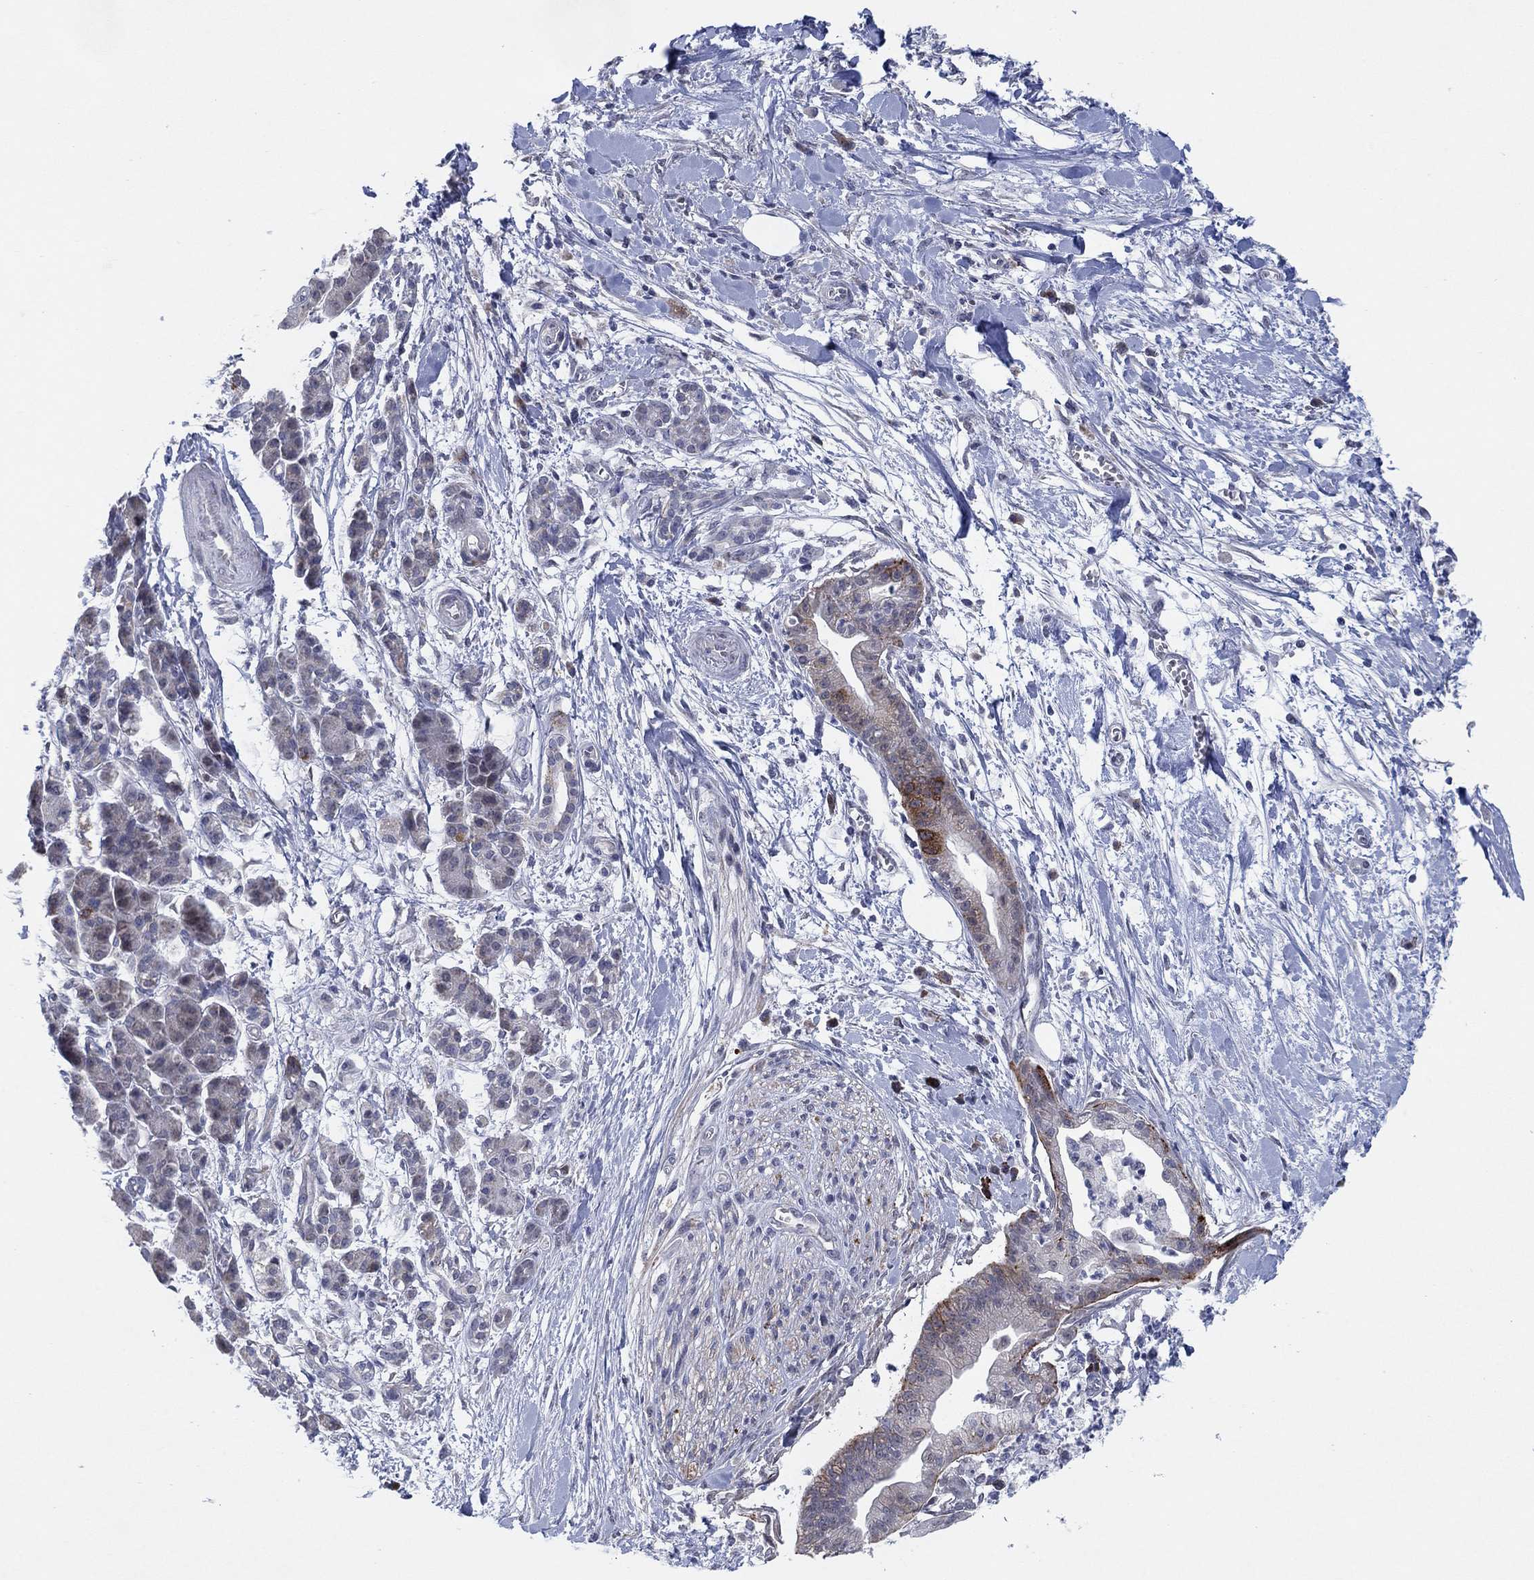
{"staining": {"intensity": "strong", "quantity": "<25%", "location": "cytoplasmic/membranous"}, "tissue": "pancreatic cancer", "cell_type": "Tumor cells", "image_type": "cancer", "snomed": [{"axis": "morphology", "description": "Normal tissue, NOS"}, {"axis": "morphology", "description": "Adenocarcinoma, NOS"}, {"axis": "topography", "description": "Lymph node"}, {"axis": "topography", "description": "Pancreas"}], "caption": "The image reveals staining of pancreatic cancer (adenocarcinoma), revealing strong cytoplasmic/membranous protein positivity (brown color) within tumor cells.", "gene": "SDC1", "patient": {"sex": "female", "age": 58}}